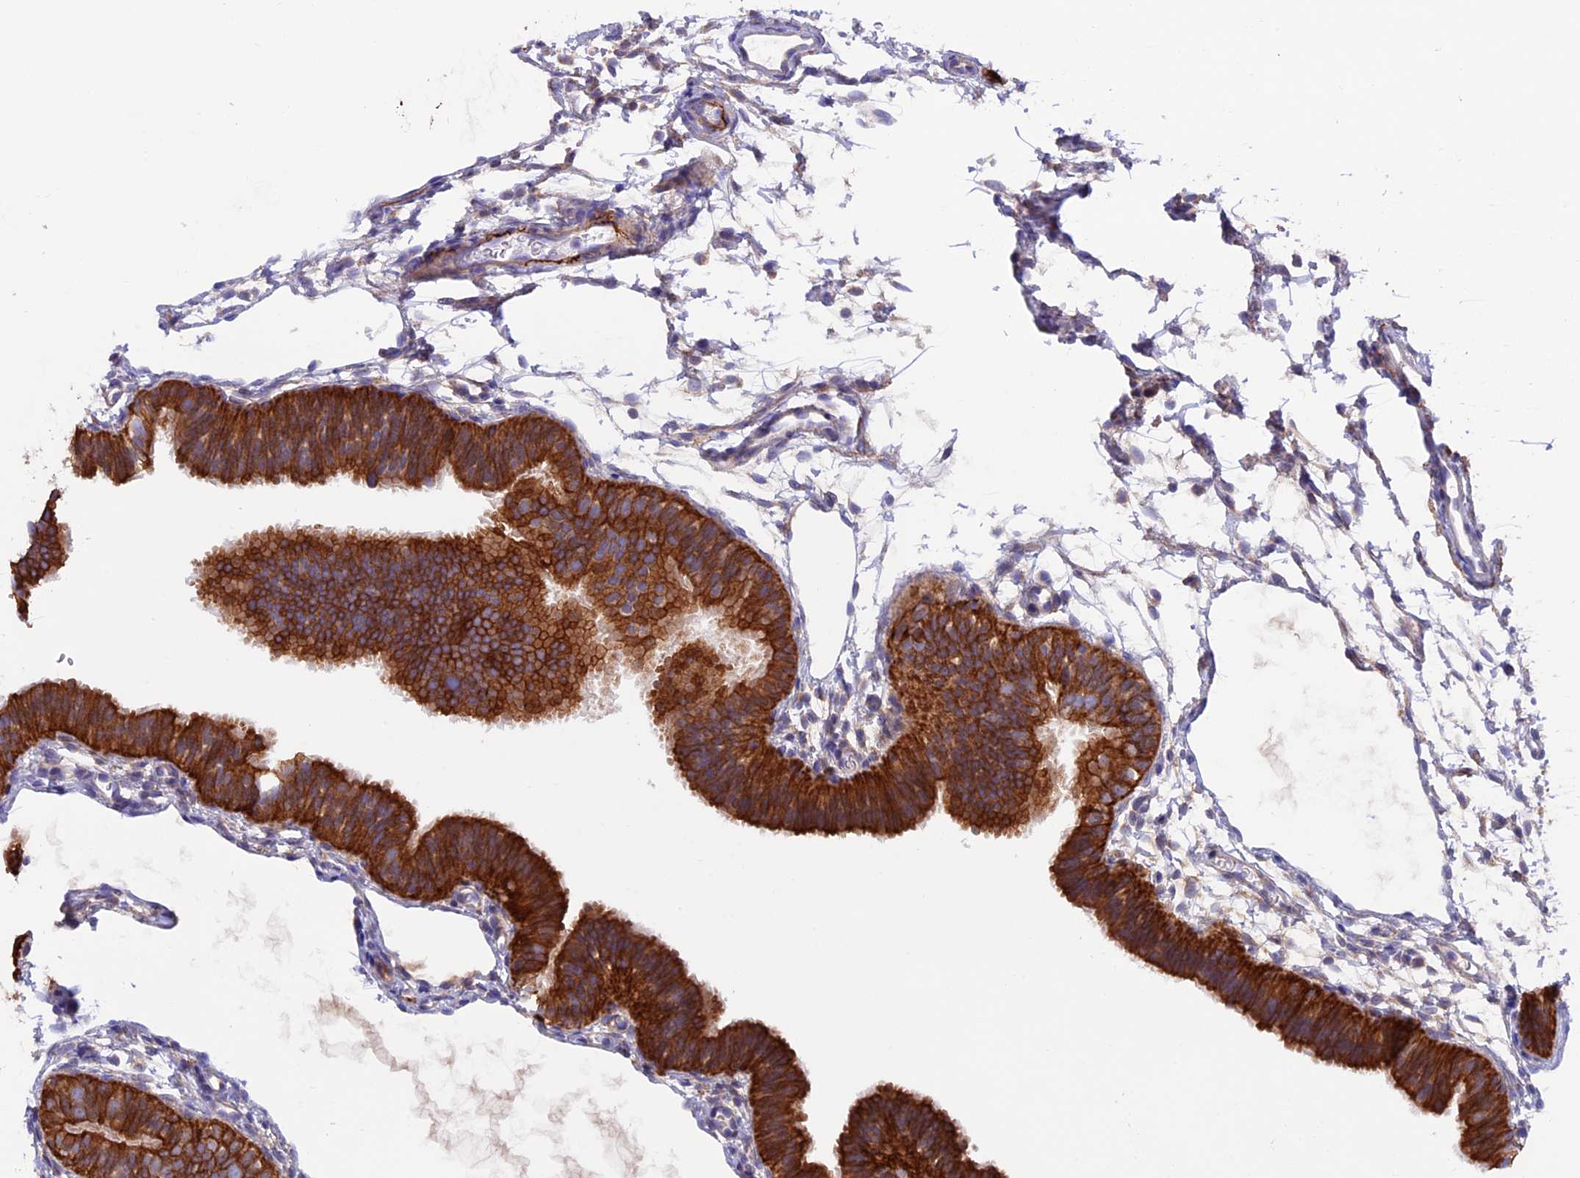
{"staining": {"intensity": "strong", "quantity": ">75%", "location": "cytoplasmic/membranous"}, "tissue": "fallopian tube", "cell_type": "Glandular cells", "image_type": "normal", "snomed": [{"axis": "morphology", "description": "Normal tissue, NOS"}, {"axis": "topography", "description": "Fallopian tube"}], "caption": "Immunohistochemical staining of benign human fallopian tube displays strong cytoplasmic/membranous protein positivity in about >75% of glandular cells.", "gene": "PTPN9", "patient": {"sex": "female", "age": 35}}